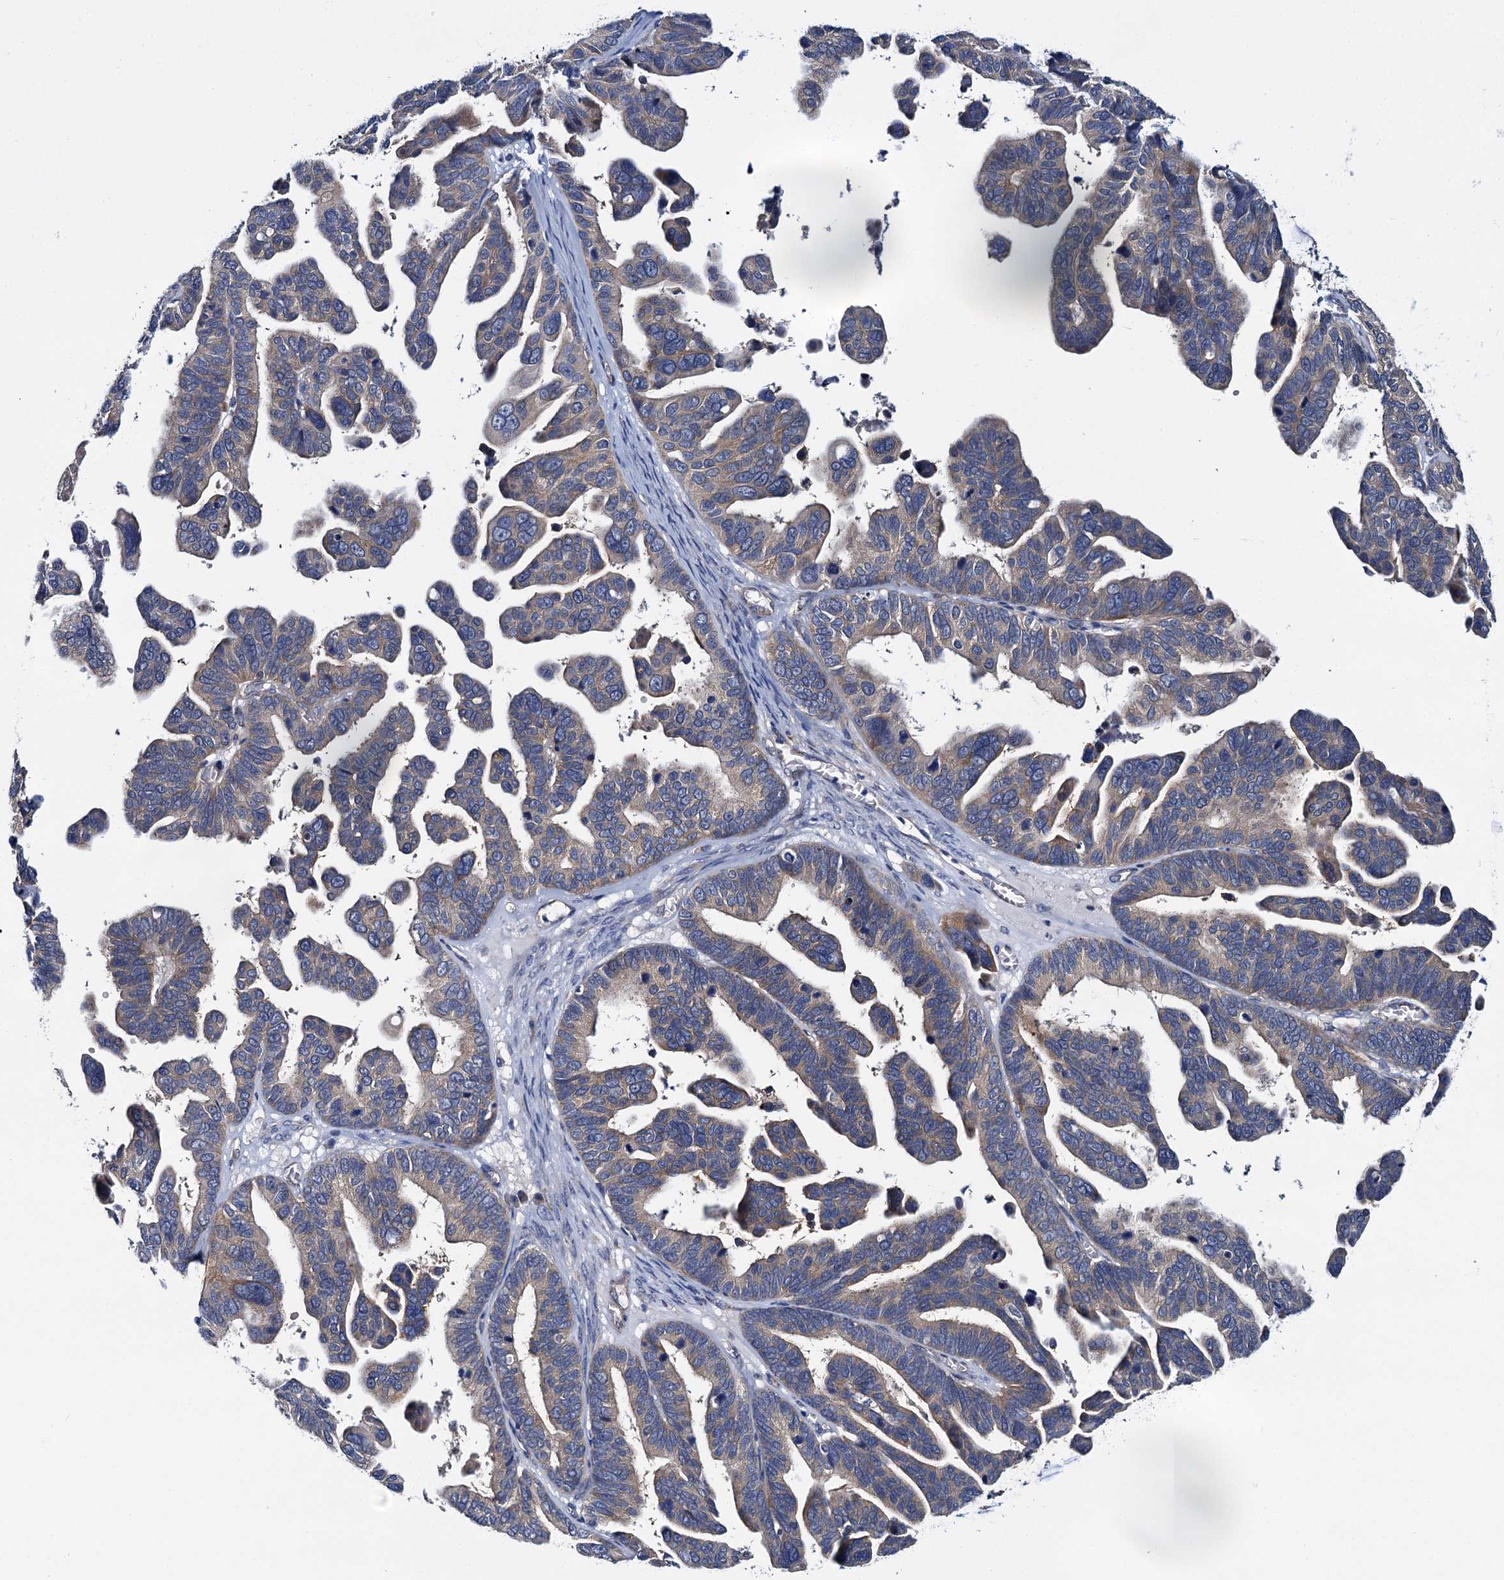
{"staining": {"intensity": "moderate", "quantity": ">75%", "location": "cytoplasmic/membranous"}, "tissue": "ovarian cancer", "cell_type": "Tumor cells", "image_type": "cancer", "snomed": [{"axis": "morphology", "description": "Cystadenocarcinoma, serous, NOS"}, {"axis": "topography", "description": "Ovary"}], "caption": "This is a micrograph of immunohistochemistry (IHC) staining of ovarian cancer (serous cystadenocarcinoma), which shows moderate staining in the cytoplasmic/membranous of tumor cells.", "gene": "CEP295", "patient": {"sex": "female", "age": 56}}